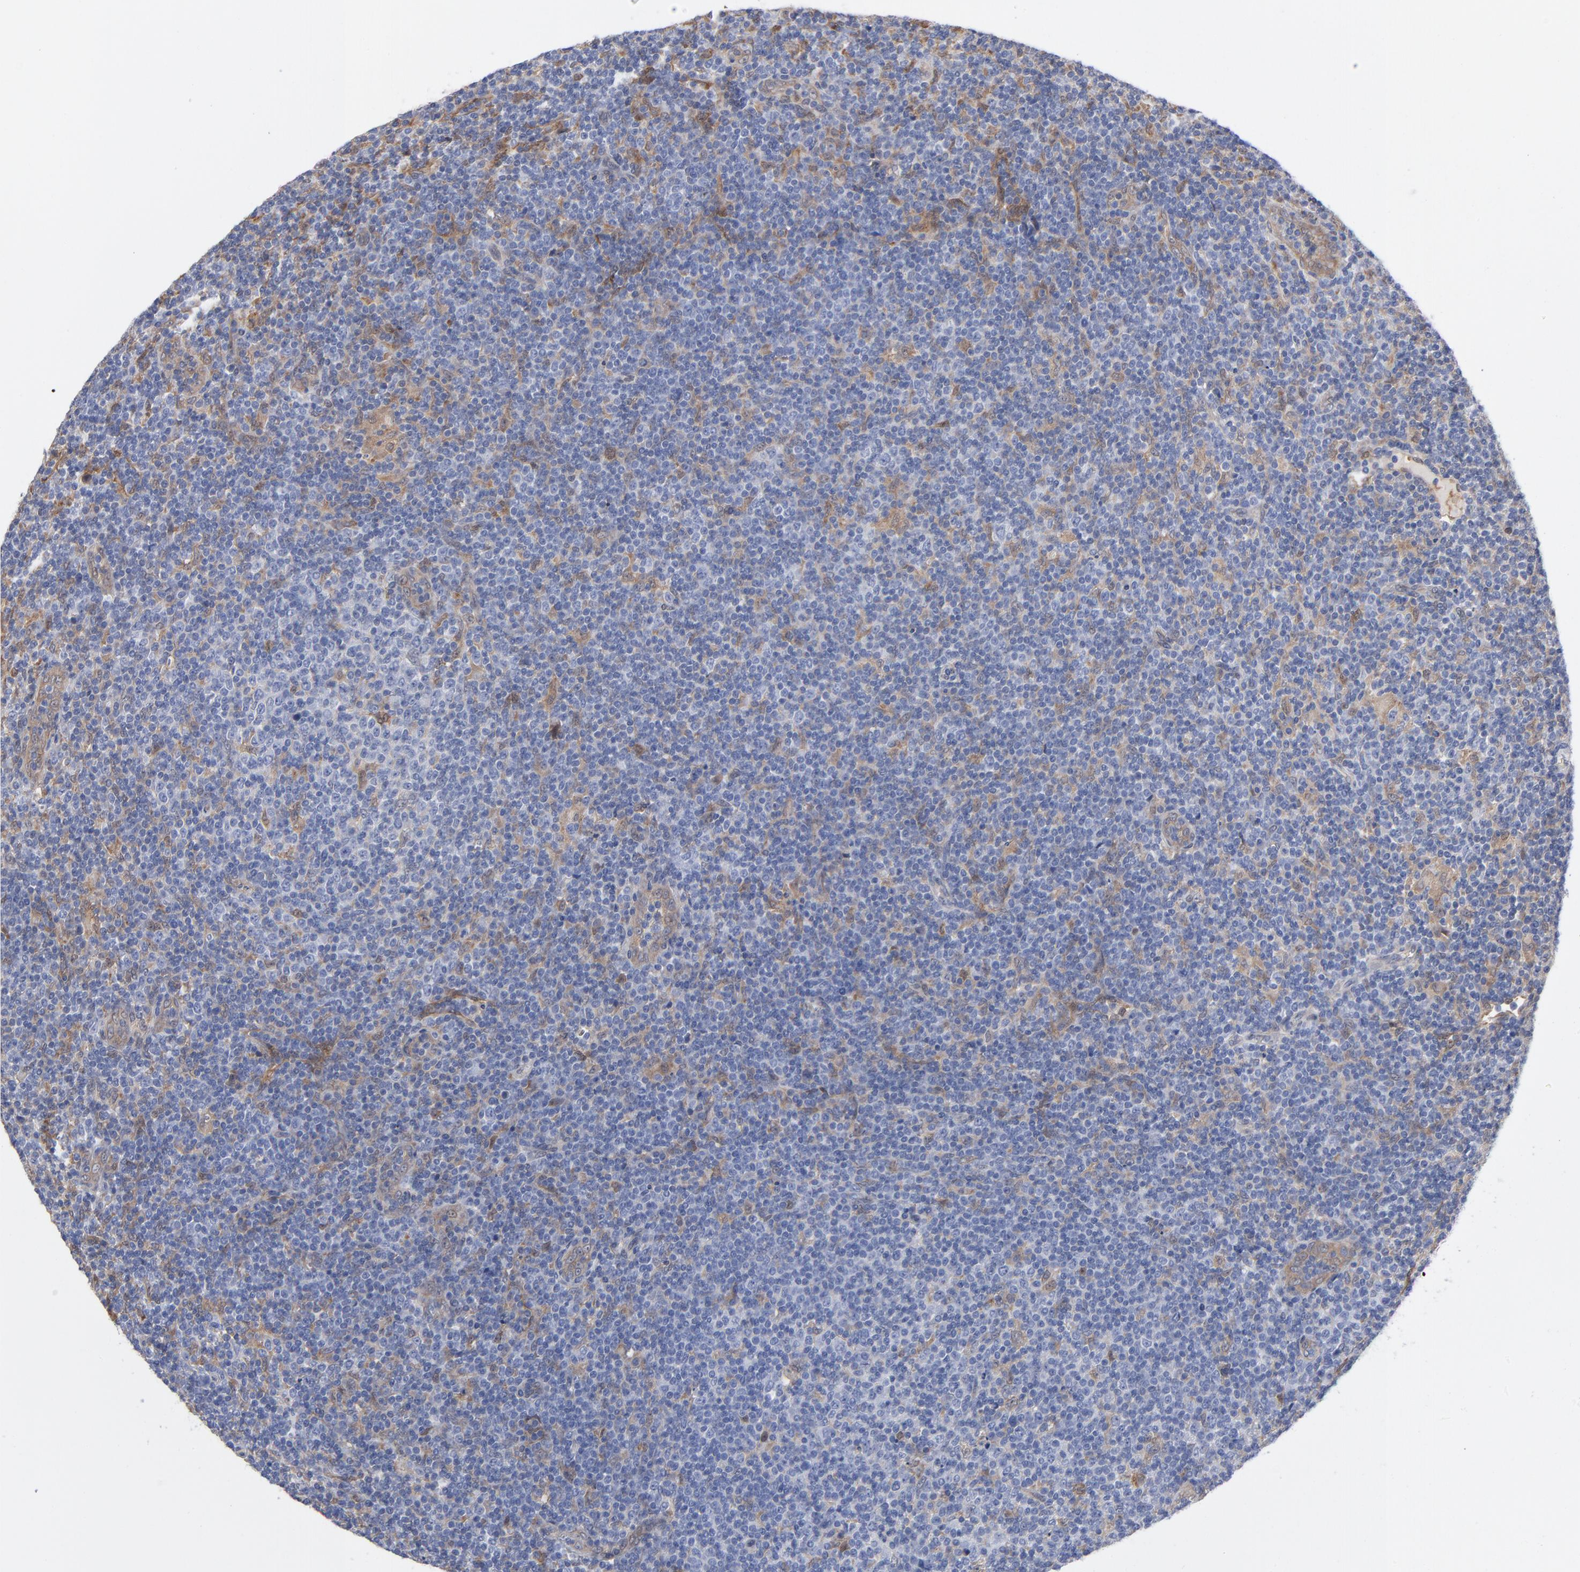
{"staining": {"intensity": "weak", "quantity": "<25%", "location": "cytoplasmic/membranous"}, "tissue": "lymphoma", "cell_type": "Tumor cells", "image_type": "cancer", "snomed": [{"axis": "morphology", "description": "Malignant lymphoma, non-Hodgkin's type, Low grade"}, {"axis": "topography", "description": "Lymph node"}], "caption": "This is an IHC micrograph of lymphoma. There is no staining in tumor cells.", "gene": "ARRB1", "patient": {"sex": "male", "age": 70}}